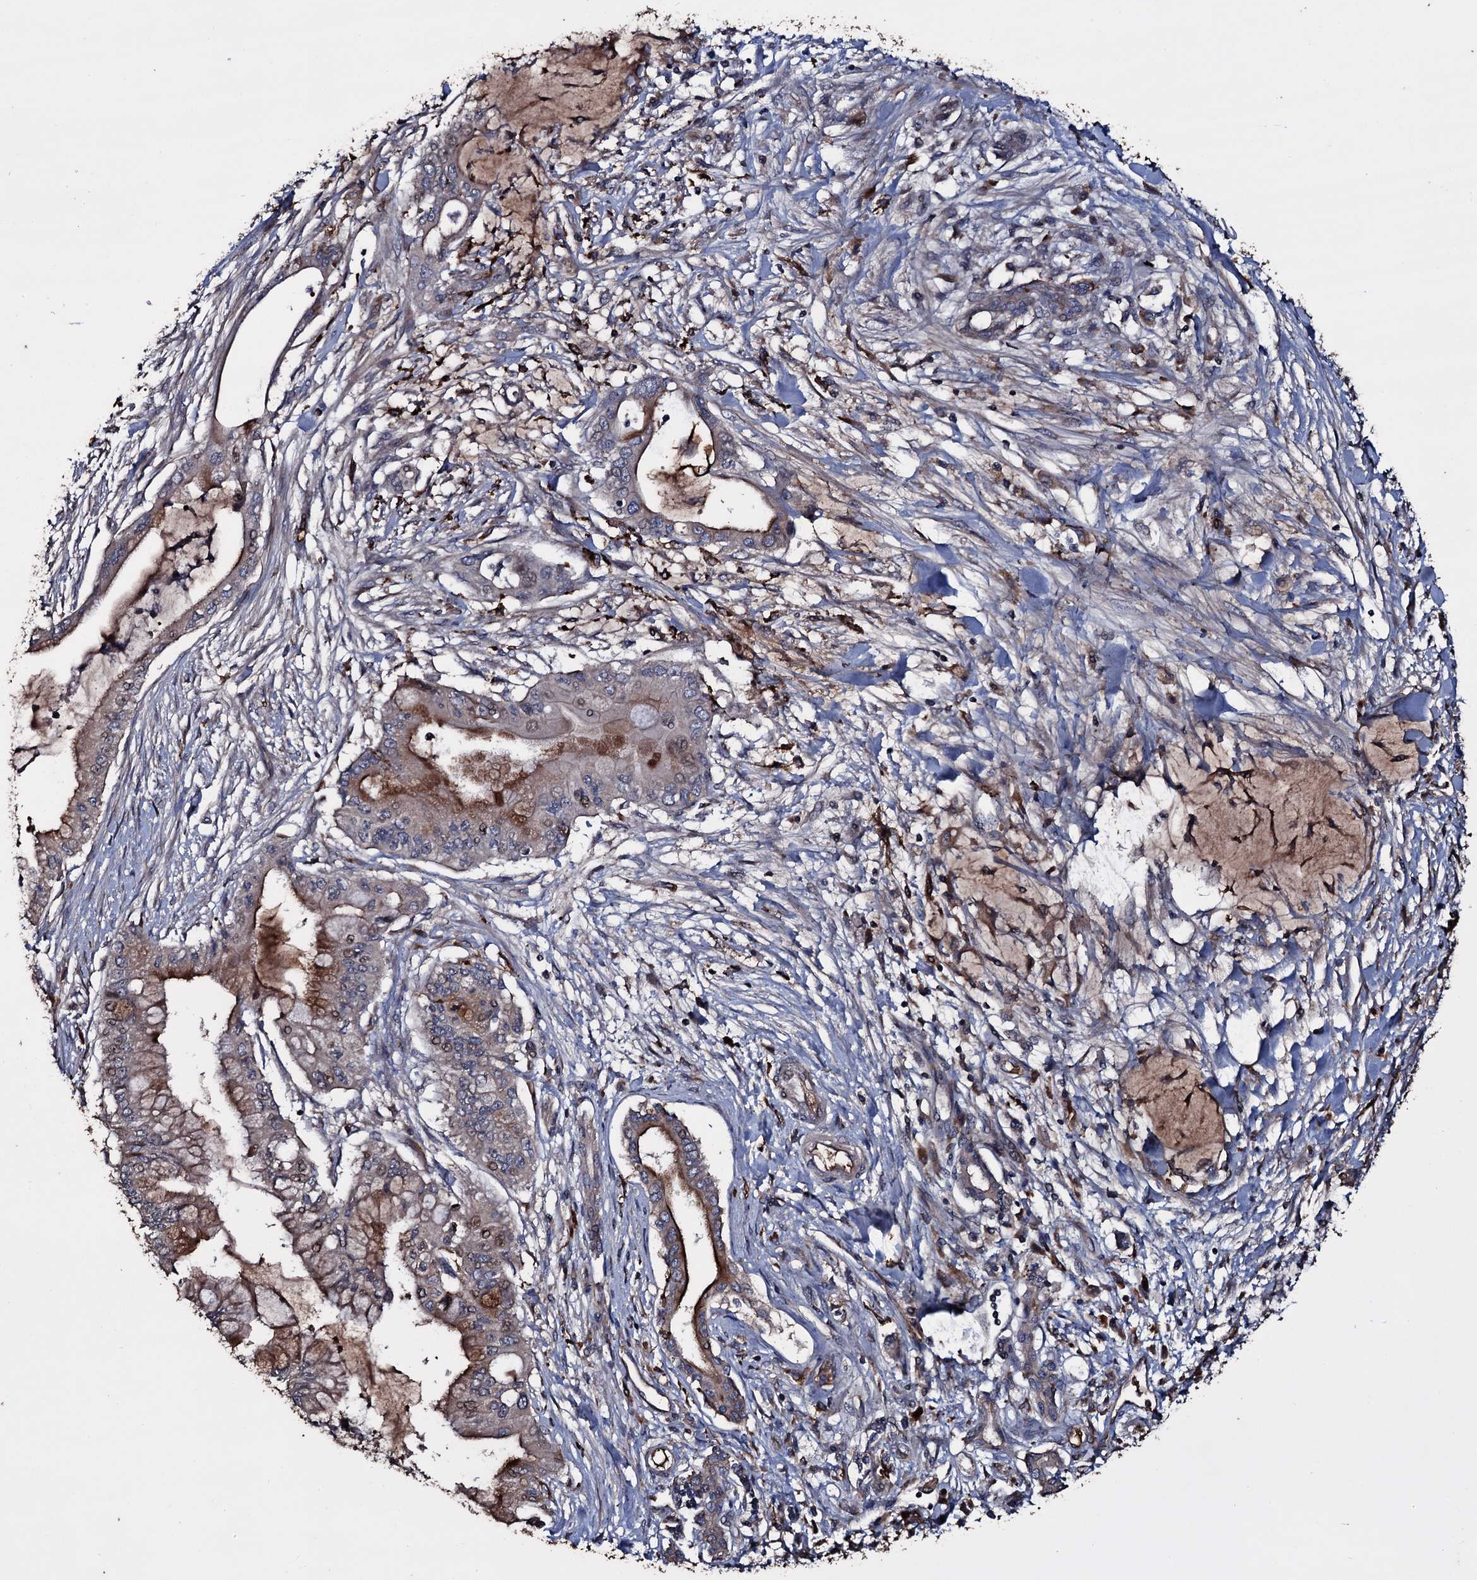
{"staining": {"intensity": "moderate", "quantity": "25%-75%", "location": "cytoplasmic/membranous"}, "tissue": "pancreatic cancer", "cell_type": "Tumor cells", "image_type": "cancer", "snomed": [{"axis": "morphology", "description": "Adenocarcinoma, NOS"}, {"axis": "topography", "description": "Pancreas"}], "caption": "Immunohistochemistry (IHC) staining of adenocarcinoma (pancreatic), which reveals medium levels of moderate cytoplasmic/membranous positivity in approximately 25%-75% of tumor cells indicating moderate cytoplasmic/membranous protein positivity. The staining was performed using DAB (brown) for protein detection and nuclei were counterstained in hematoxylin (blue).", "gene": "ZSWIM8", "patient": {"sex": "male", "age": 46}}